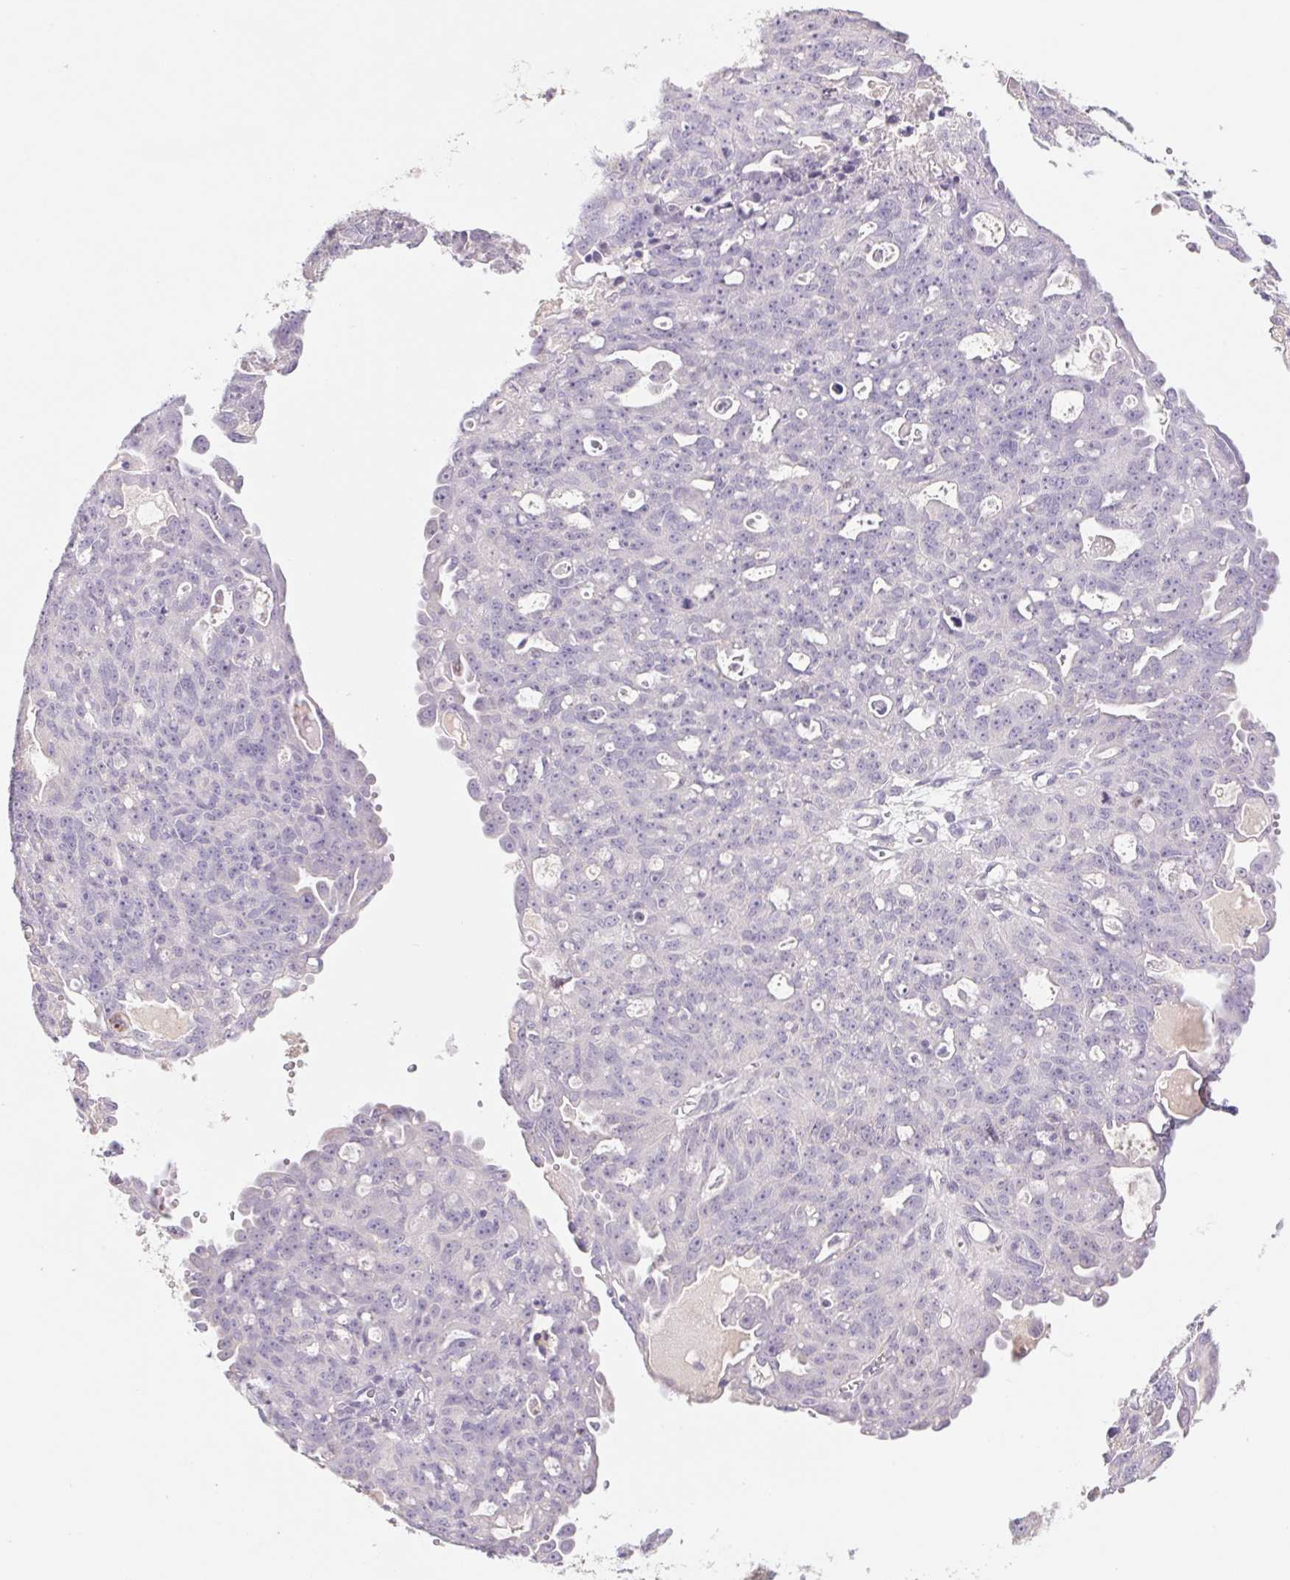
{"staining": {"intensity": "negative", "quantity": "none", "location": "none"}, "tissue": "ovarian cancer", "cell_type": "Tumor cells", "image_type": "cancer", "snomed": [{"axis": "morphology", "description": "Carcinoma, endometroid"}, {"axis": "topography", "description": "Ovary"}], "caption": "Ovarian endometroid carcinoma stained for a protein using immunohistochemistry exhibits no staining tumor cells.", "gene": "PNMA8B", "patient": {"sex": "female", "age": 70}}